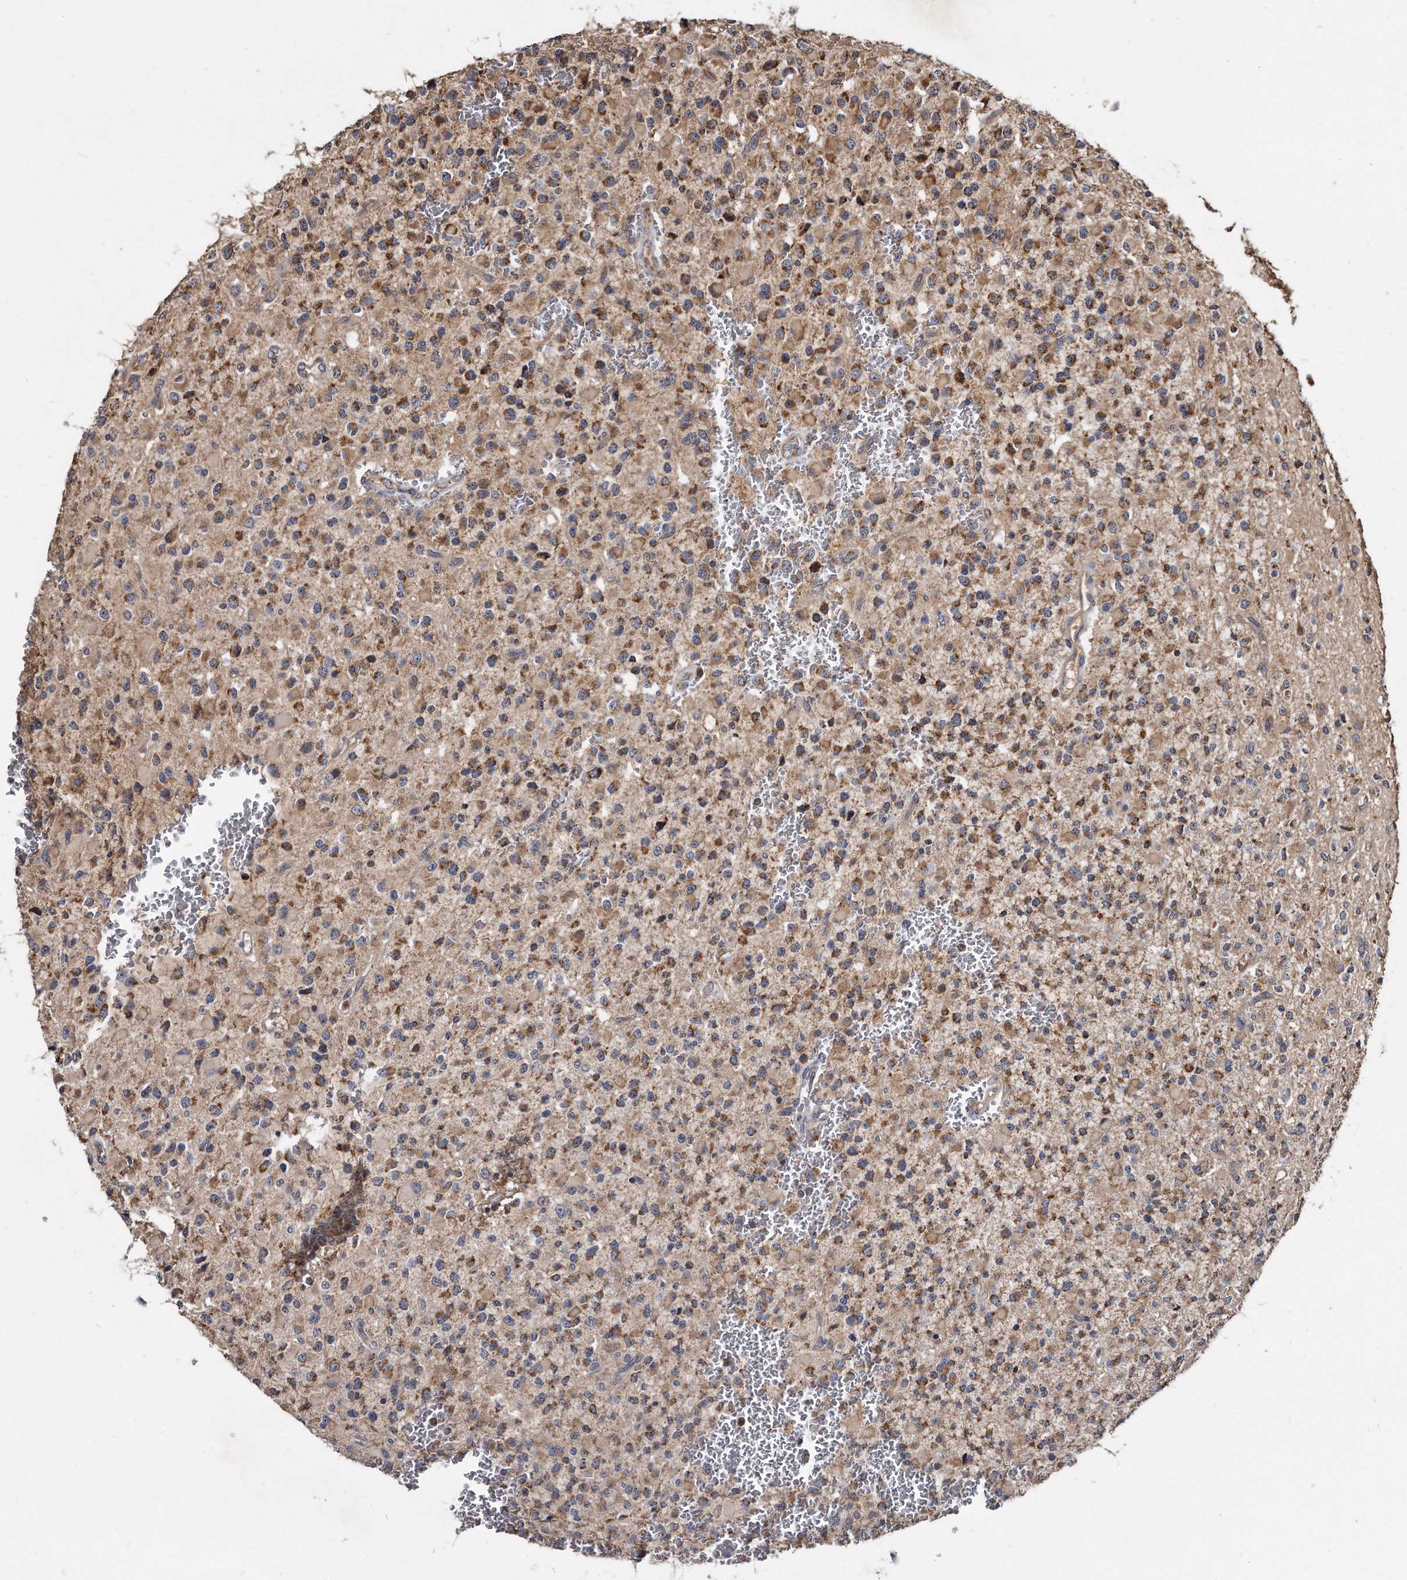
{"staining": {"intensity": "moderate", "quantity": ">75%", "location": "cytoplasmic/membranous"}, "tissue": "glioma", "cell_type": "Tumor cells", "image_type": "cancer", "snomed": [{"axis": "morphology", "description": "Glioma, malignant, High grade"}, {"axis": "topography", "description": "Brain"}], "caption": "IHC micrograph of malignant glioma (high-grade) stained for a protein (brown), which reveals medium levels of moderate cytoplasmic/membranous staining in about >75% of tumor cells.", "gene": "FAM136A", "patient": {"sex": "male", "age": 34}}